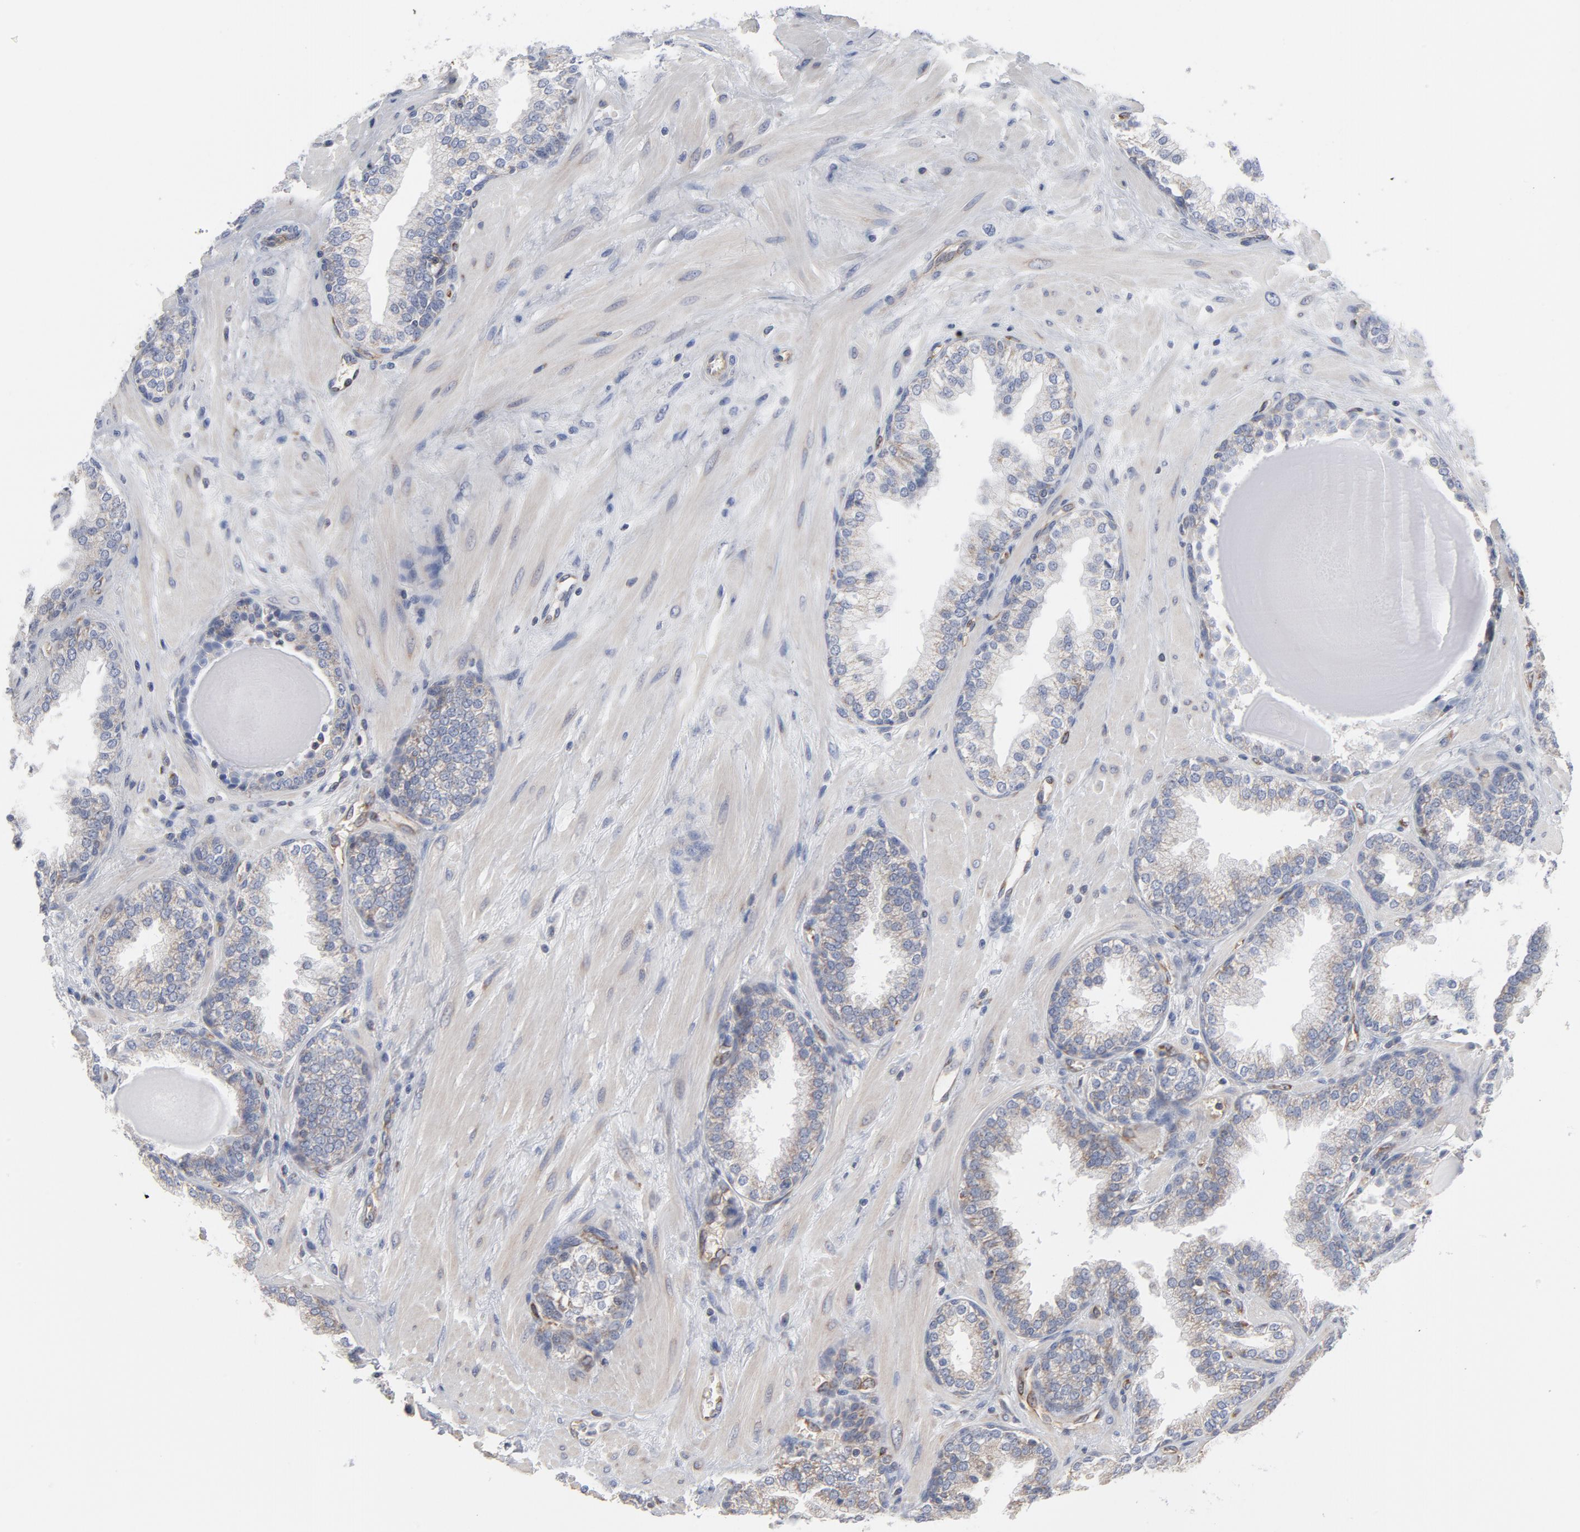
{"staining": {"intensity": "negative", "quantity": "none", "location": "none"}, "tissue": "prostate", "cell_type": "Glandular cells", "image_type": "normal", "snomed": [{"axis": "morphology", "description": "Normal tissue, NOS"}, {"axis": "topography", "description": "Prostate"}], "caption": "A high-resolution image shows IHC staining of normal prostate, which shows no significant positivity in glandular cells. Brightfield microscopy of immunohistochemistry (IHC) stained with DAB (brown) and hematoxylin (blue), captured at high magnification.", "gene": "OXA1L", "patient": {"sex": "male", "age": 51}}